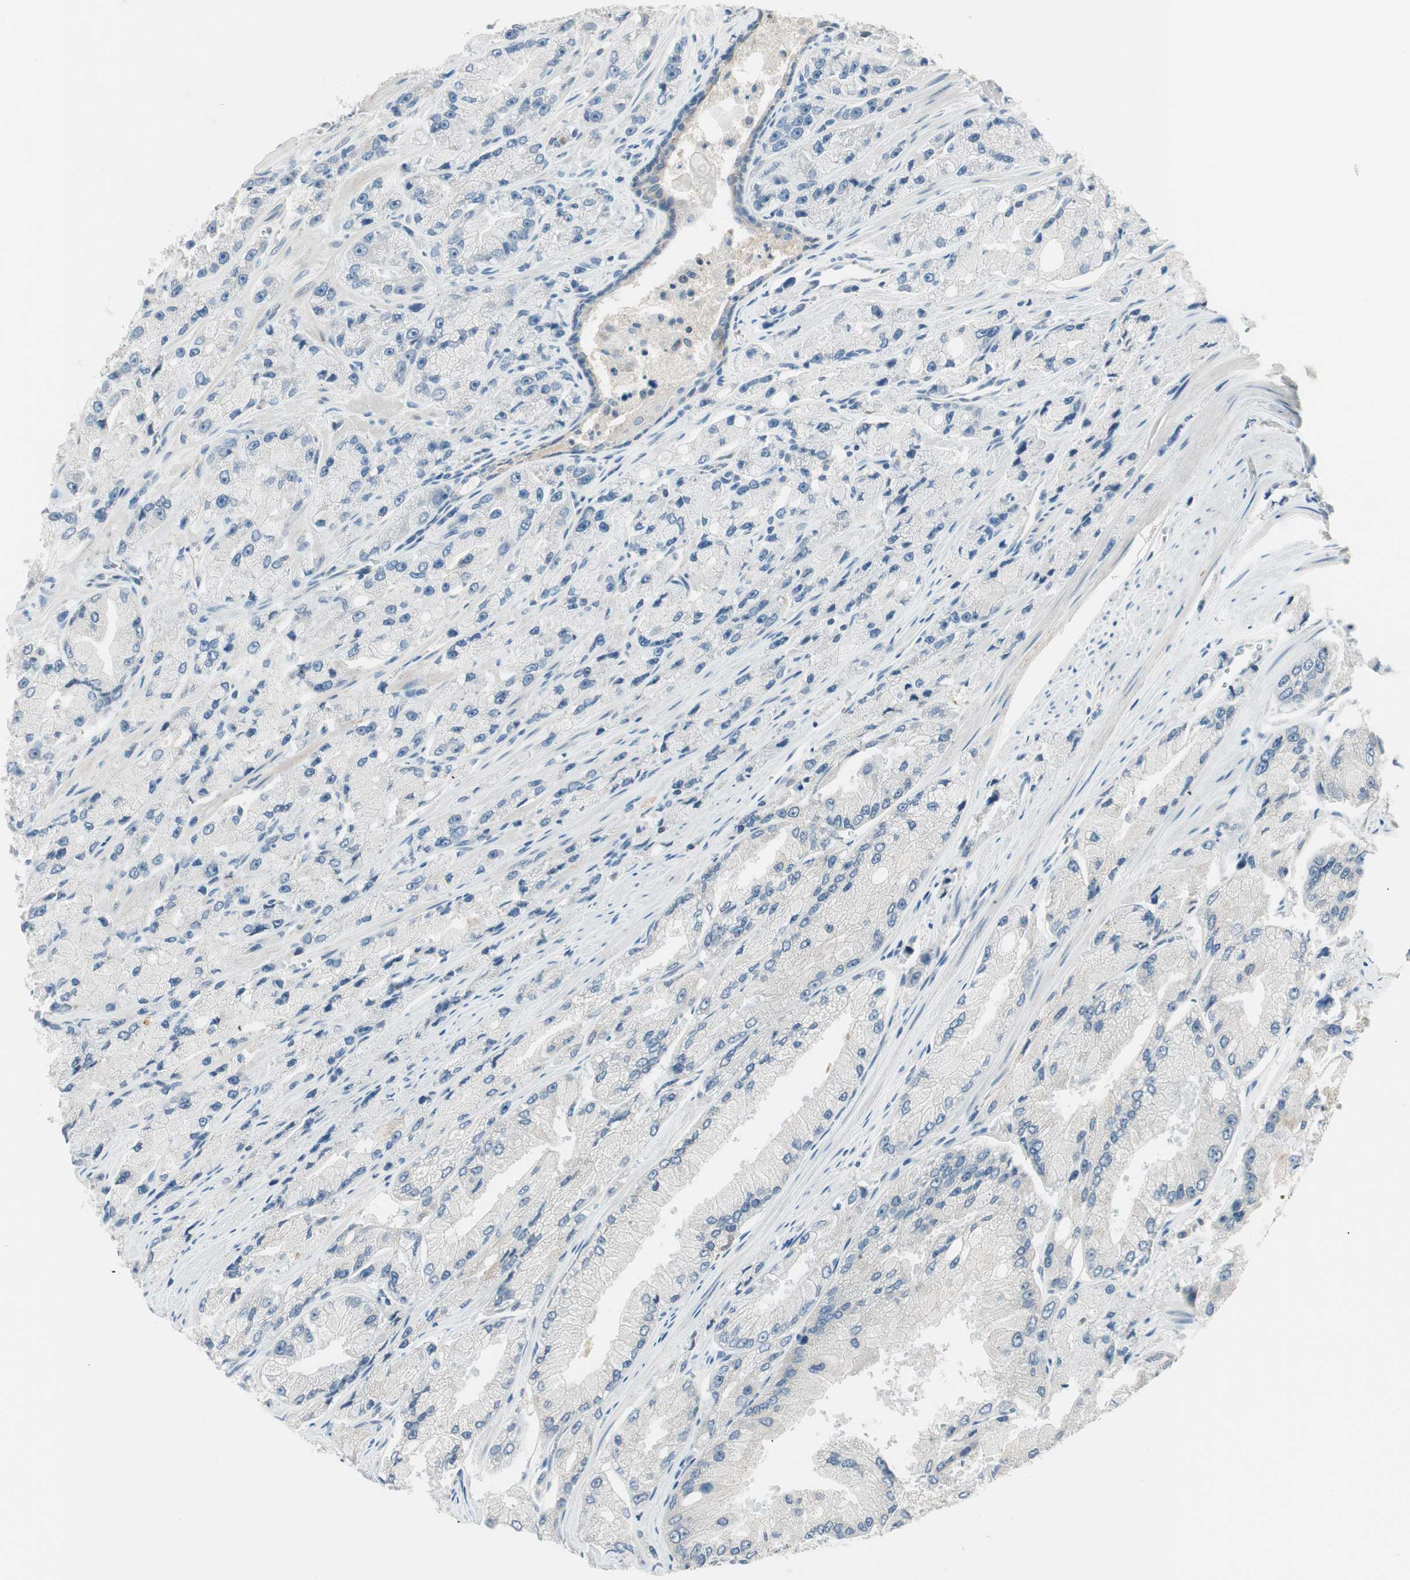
{"staining": {"intensity": "negative", "quantity": "none", "location": "none"}, "tissue": "prostate cancer", "cell_type": "Tumor cells", "image_type": "cancer", "snomed": [{"axis": "morphology", "description": "Adenocarcinoma, High grade"}, {"axis": "topography", "description": "Prostate"}], "caption": "High-grade adenocarcinoma (prostate) stained for a protein using immunohistochemistry (IHC) demonstrates no positivity tumor cells.", "gene": "GNAO1", "patient": {"sex": "male", "age": 58}}